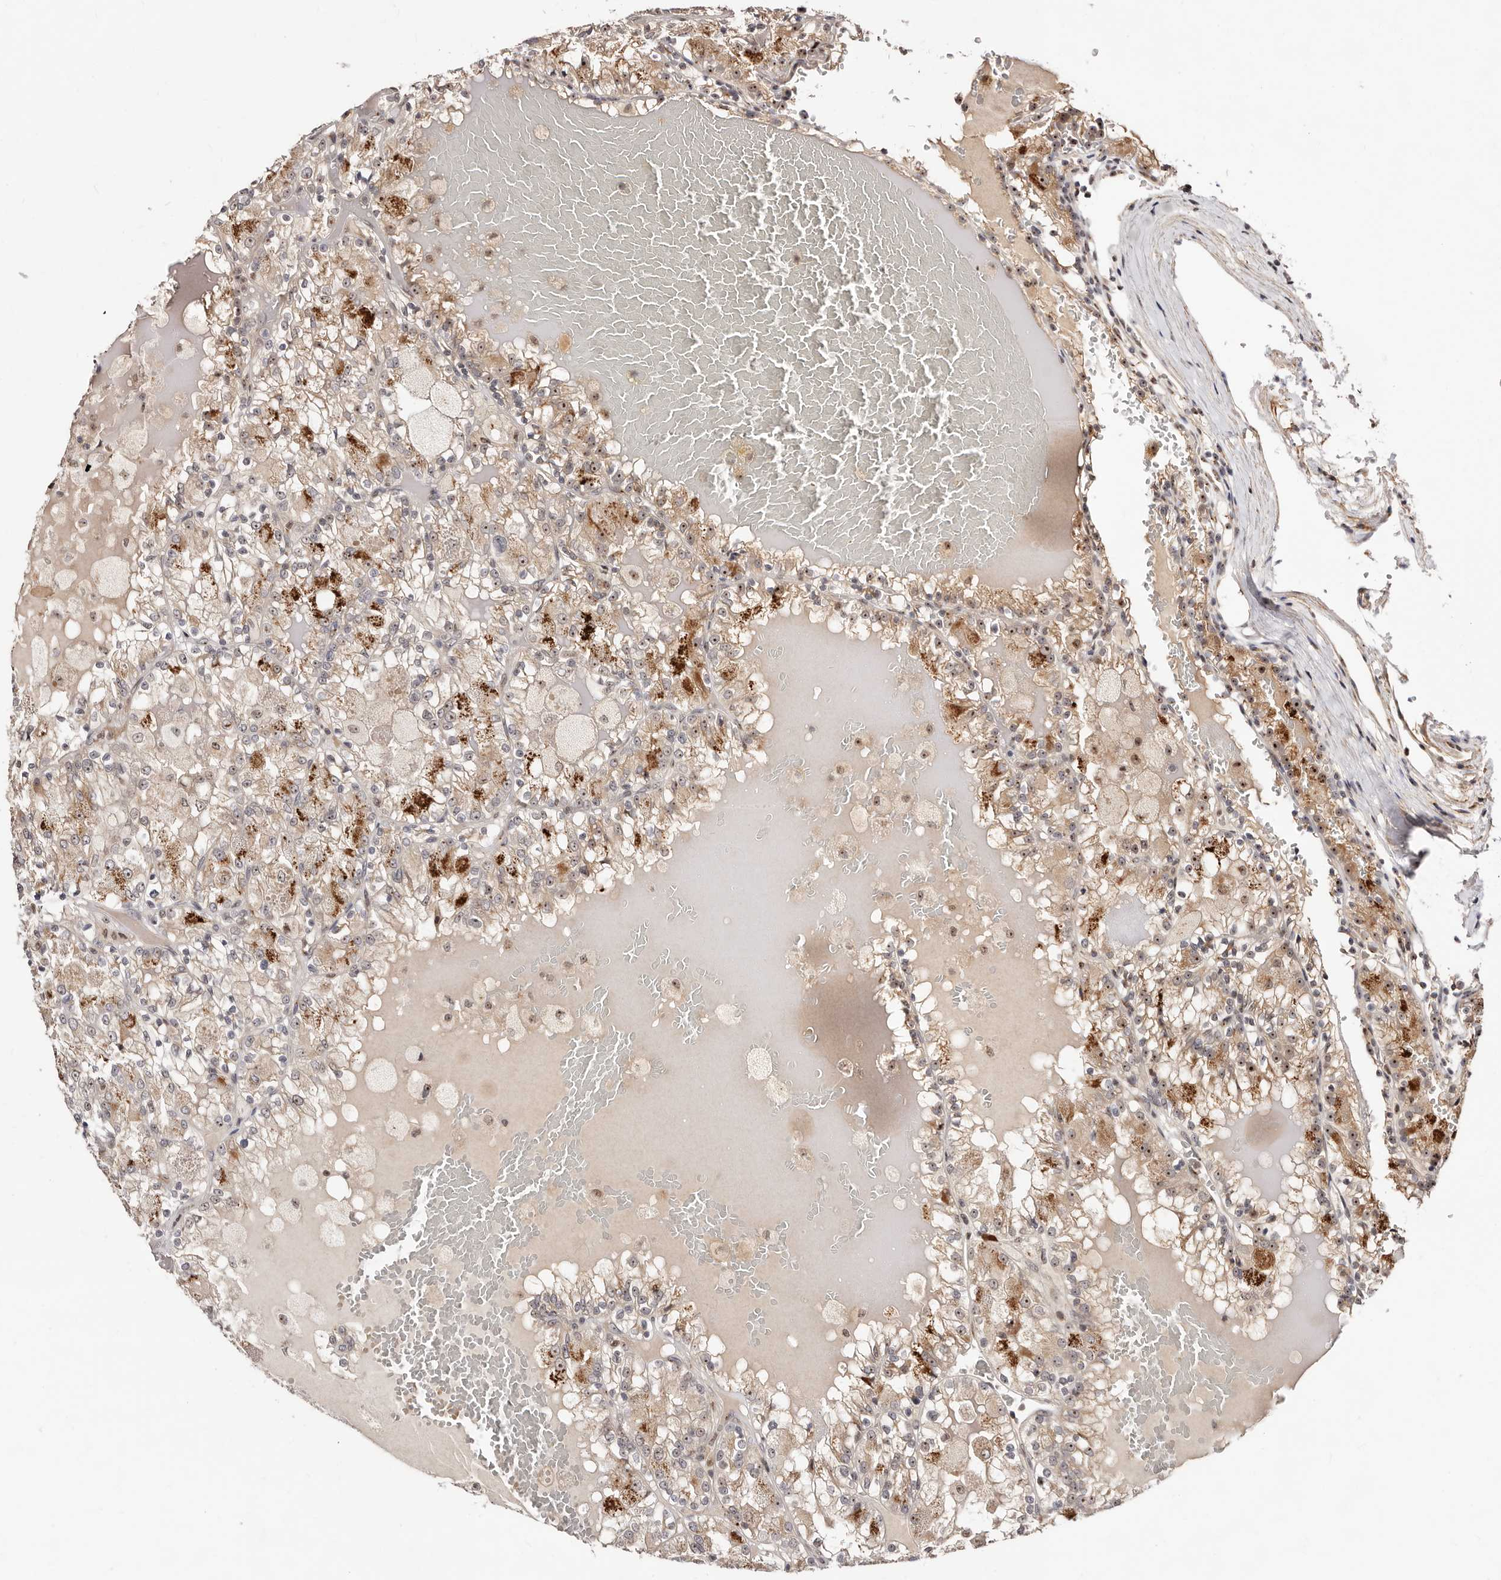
{"staining": {"intensity": "moderate", "quantity": "25%-75%", "location": "cytoplasmic/membranous,nuclear"}, "tissue": "renal cancer", "cell_type": "Tumor cells", "image_type": "cancer", "snomed": [{"axis": "morphology", "description": "Adenocarcinoma, NOS"}, {"axis": "topography", "description": "Kidney"}], "caption": "IHC of renal adenocarcinoma displays medium levels of moderate cytoplasmic/membranous and nuclear positivity in approximately 25%-75% of tumor cells.", "gene": "APOL6", "patient": {"sex": "female", "age": 56}}